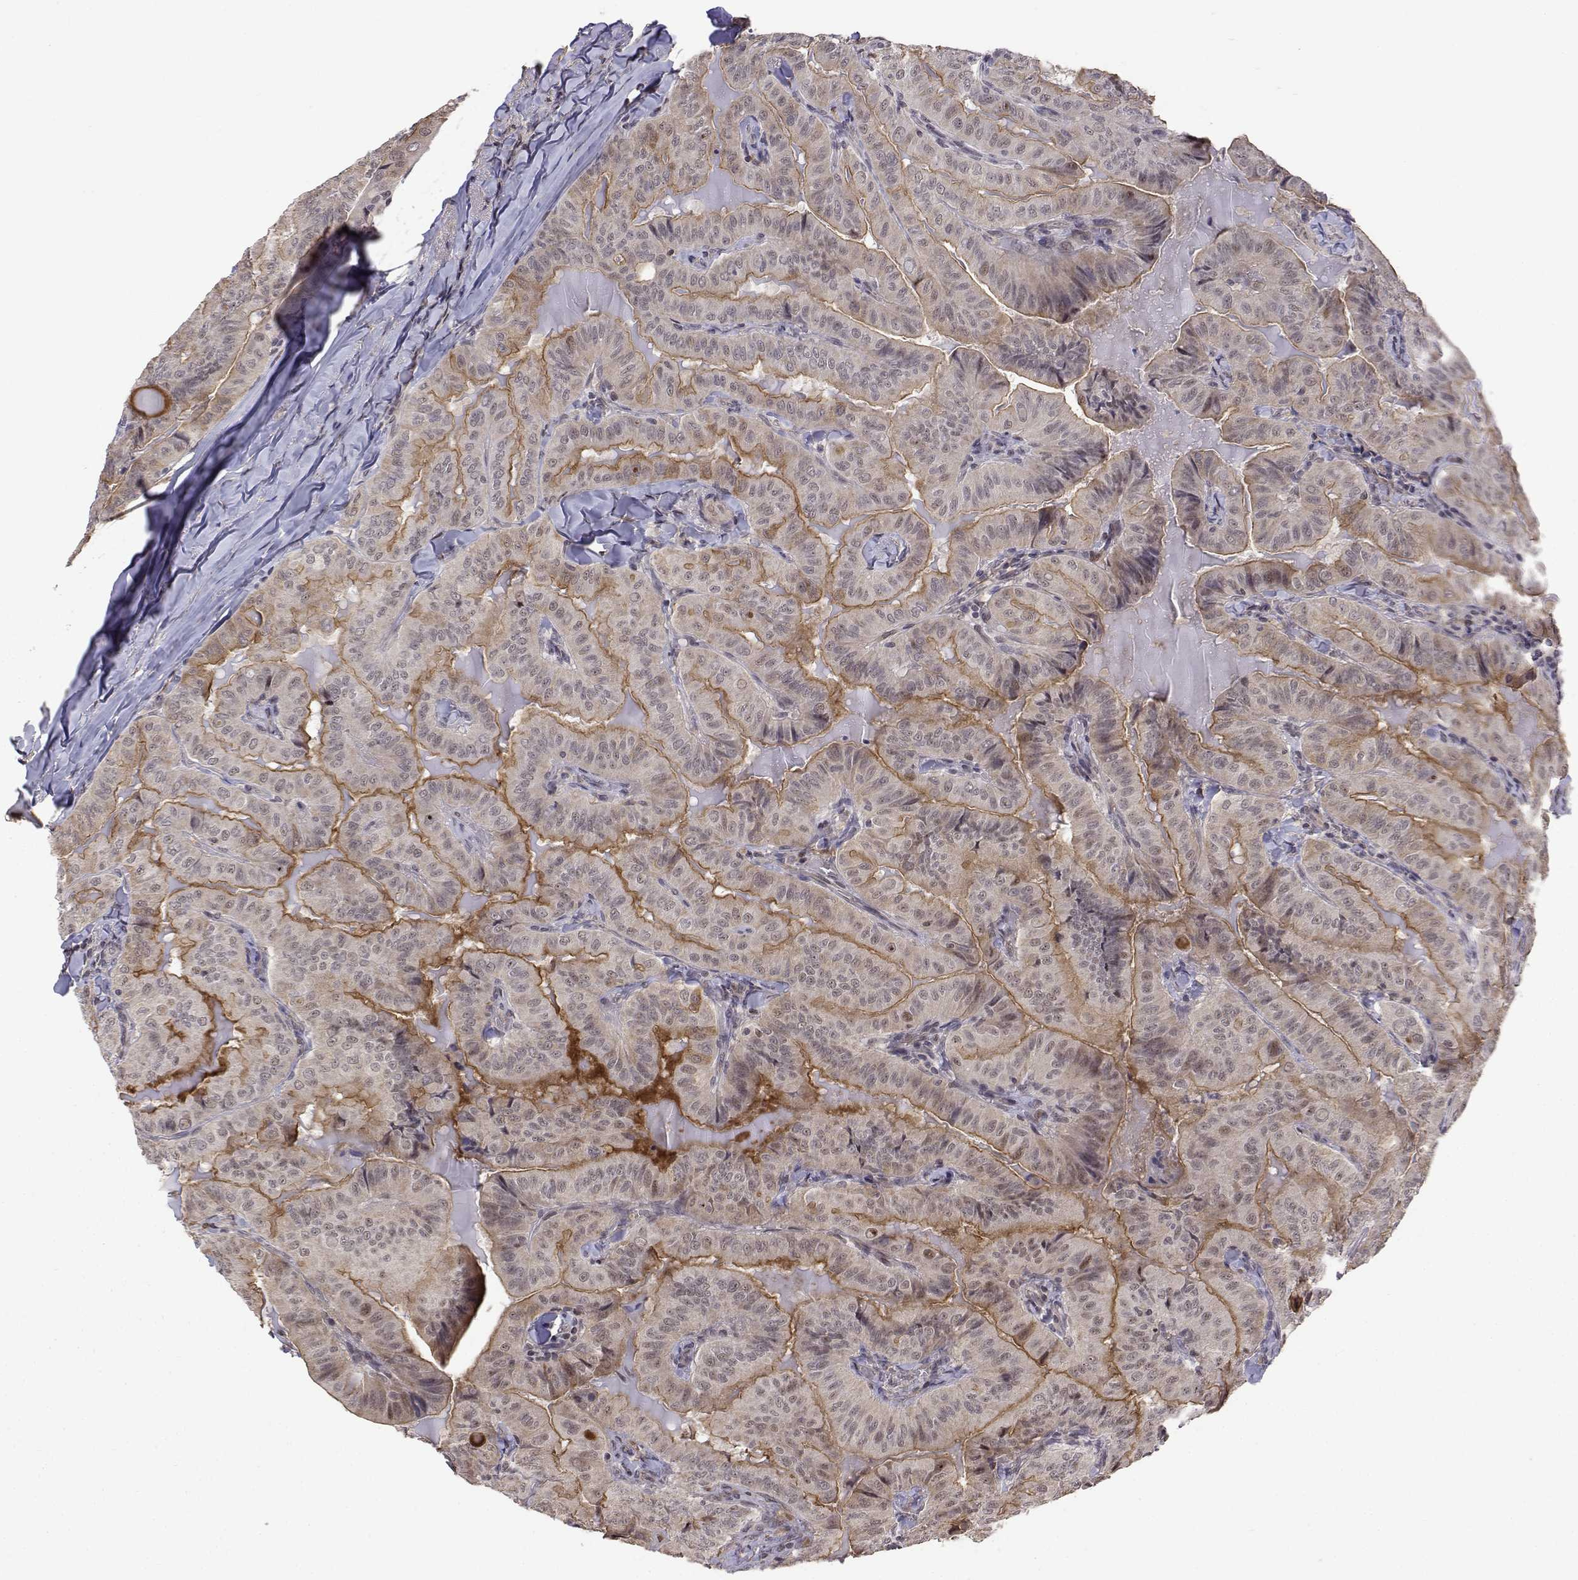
{"staining": {"intensity": "weak", "quantity": "25%-75%", "location": "cytoplasmic/membranous"}, "tissue": "thyroid cancer", "cell_type": "Tumor cells", "image_type": "cancer", "snomed": [{"axis": "morphology", "description": "Papillary adenocarcinoma, NOS"}, {"axis": "topography", "description": "Thyroid gland"}], "caption": "Immunohistochemistry (IHC) of thyroid cancer (papillary adenocarcinoma) displays low levels of weak cytoplasmic/membranous staining in approximately 25%-75% of tumor cells.", "gene": "ITGA7", "patient": {"sex": "female", "age": 68}}